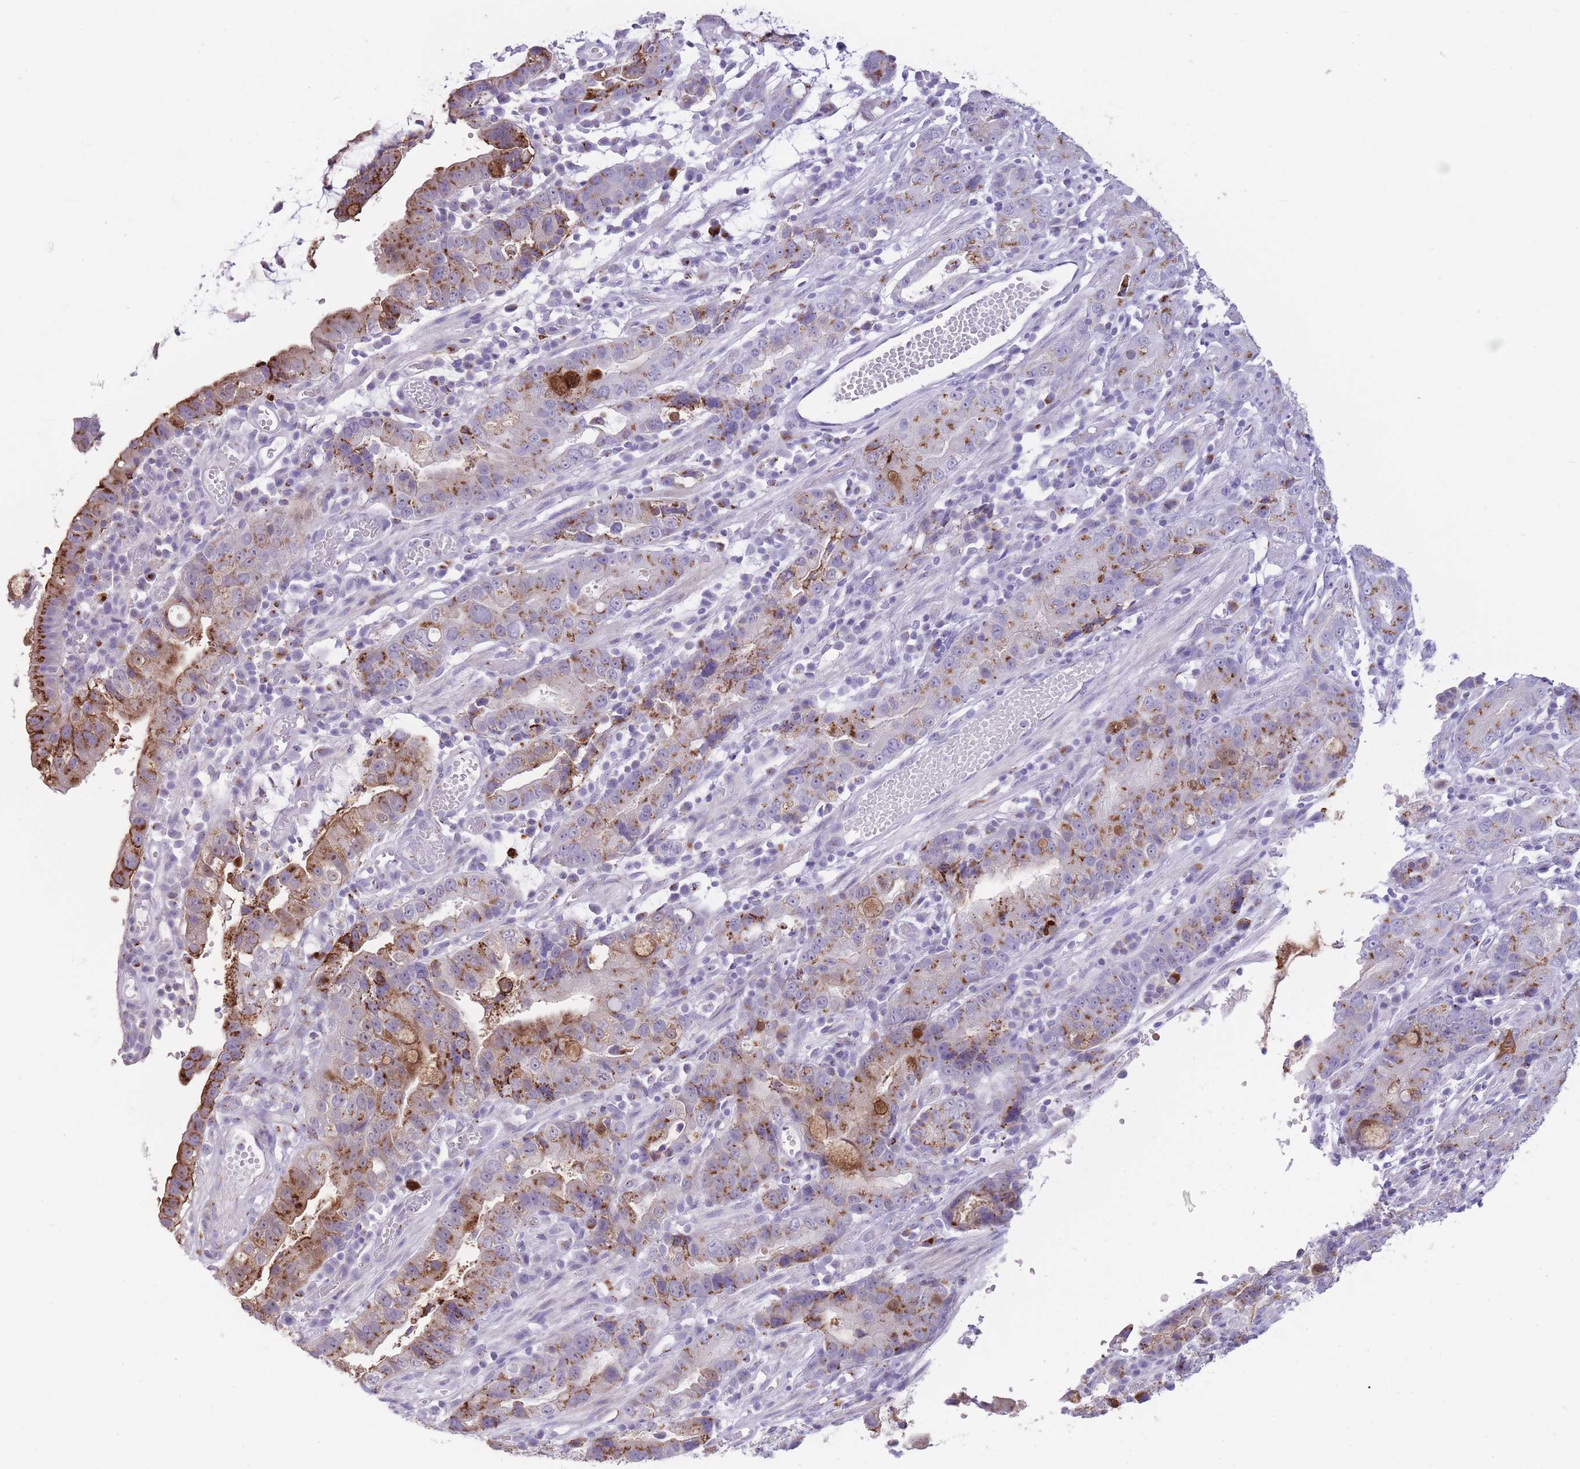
{"staining": {"intensity": "moderate", "quantity": ">75%", "location": "cytoplasmic/membranous"}, "tissue": "stomach cancer", "cell_type": "Tumor cells", "image_type": "cancer", "snomed": [{"axis": "morphology", "description": "Adenocarcinoma, NOS"}, {"axis": "topography", "description": "Stomach"}], "caption": "Immunohistochemical staining of stomach cancer exhibits moderate cytoplasmic/membranous protein positivity in approximately >75% of tumor cells. The staining was performed using DAB, with brown indicating positive protein expression. Nuclei are stained blue with hematoxylin.", "gene": "B4GALT2", "patient": {"sex": "male", "age": 55}}